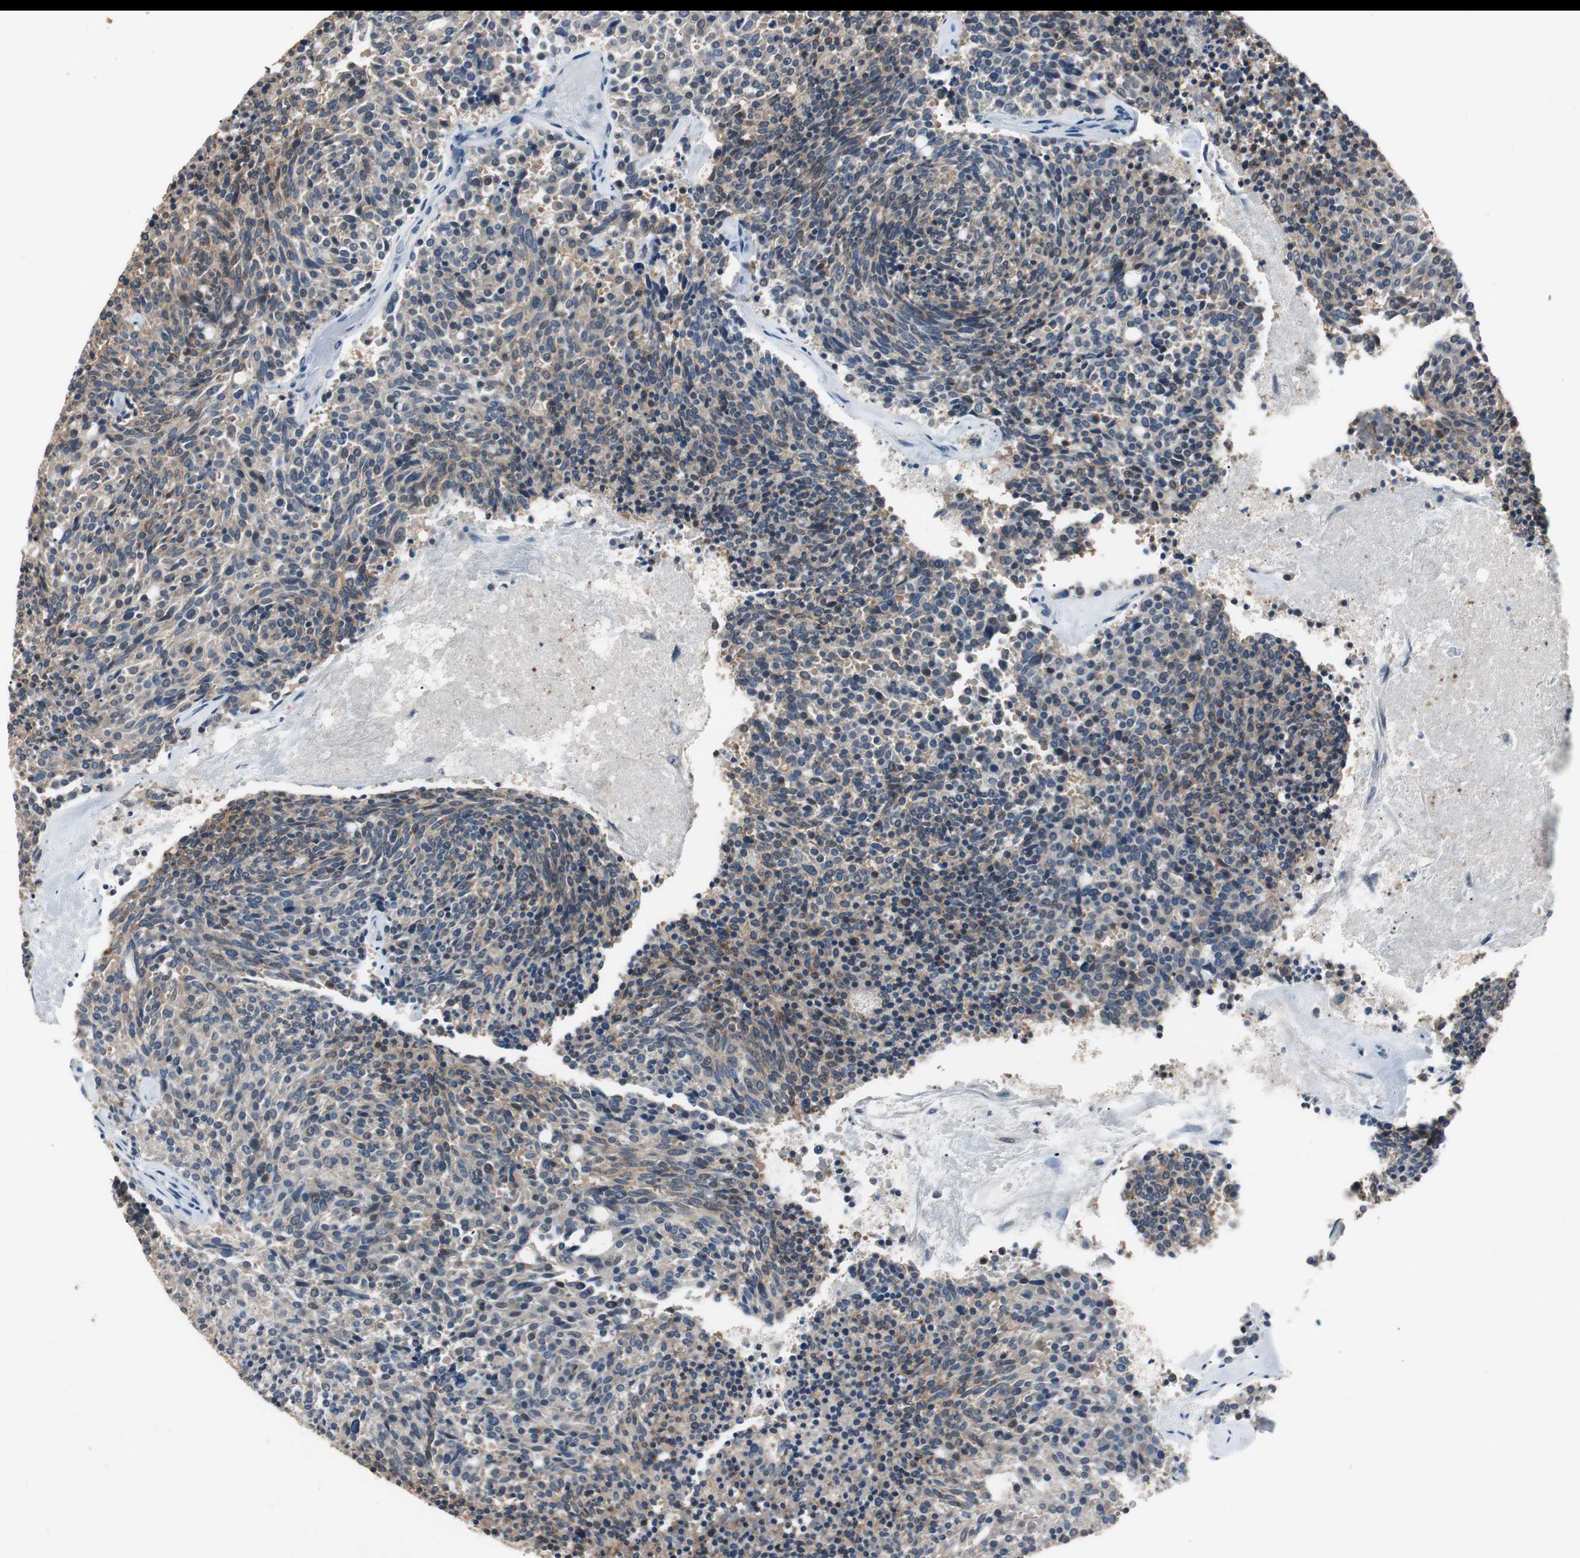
{"staining": {"intensity": "moderate", "quantity": "<25%", "location": "cytoplasmic/membranous"}, "tissue": "carcinoid", "cell_type": "Tumor cells", "image_type": "cancer", "snomed": [{"axis": "morphology", "description": "Carcinoid, malignant, NOS"}, {"axis": "topography", "description": "Pancreas"}], "caption": "Moderate cytoplasmic/membranous protein positivity is identified in about <25% of tumor cells in carcinoid.", "gene": "PTPRN2", "patient": {"sex": "female", "age": 54}}